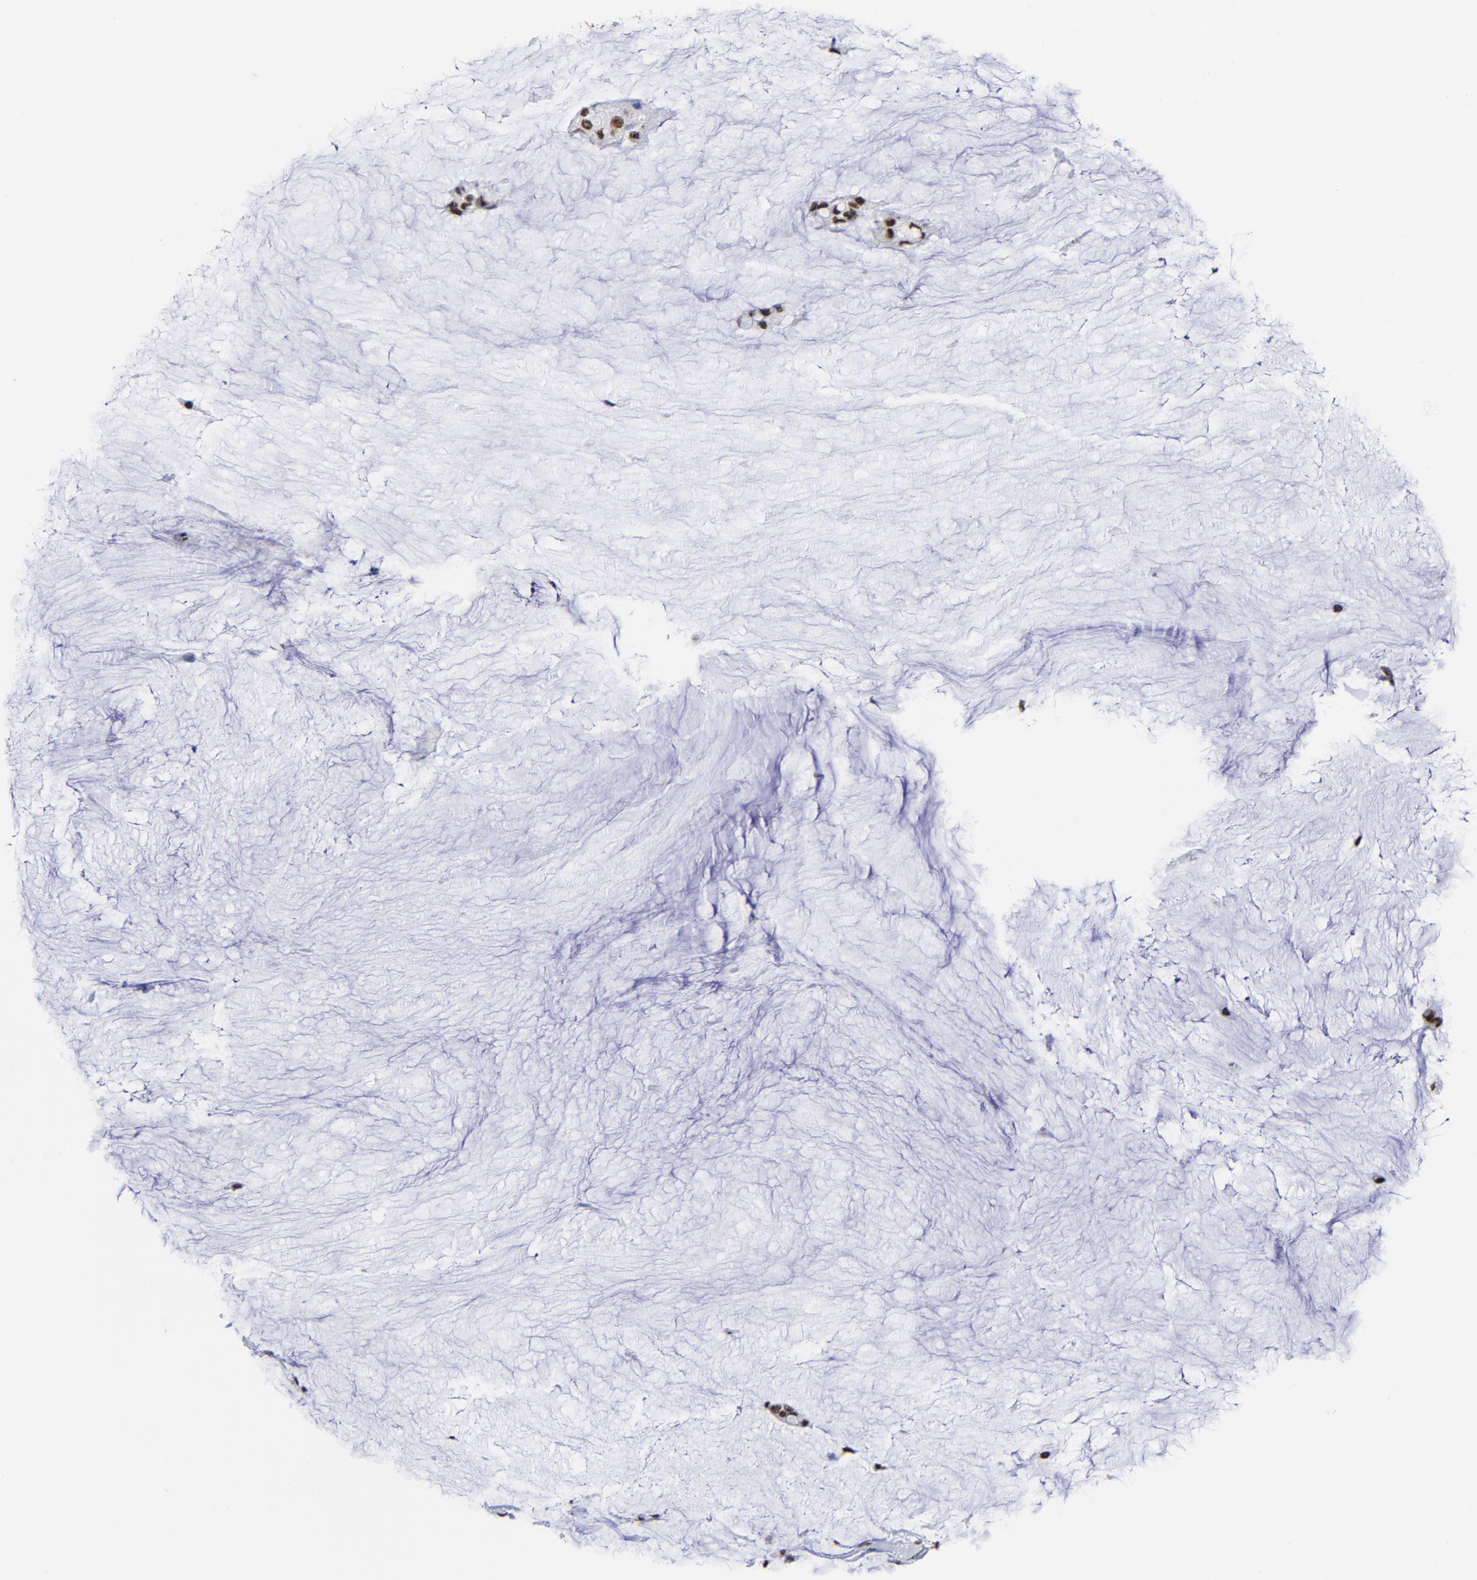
{"staining": {"intensity": "strong", "quantity": ">75%", "location": "nuclear"}, "tissue": "ovarian cancer", "cell_type": "Tumor cells", "image_type": "cancer", "snomed": [{"axis": "morphology", "description": "Cystadenocarcinoma, mucinous, NOS"}, {"axis": "topography", "description": "Ovary"}], "caption": "A high-resolution image shows immunohistochemistry (IHC) staining of ovarian mucinous cystadenocarcinoma, which displays strong nuclear expression in approximately >75% of tumor cells.", "gene": "XRCC5", "patient": {"sex": "female", "age": 39}}